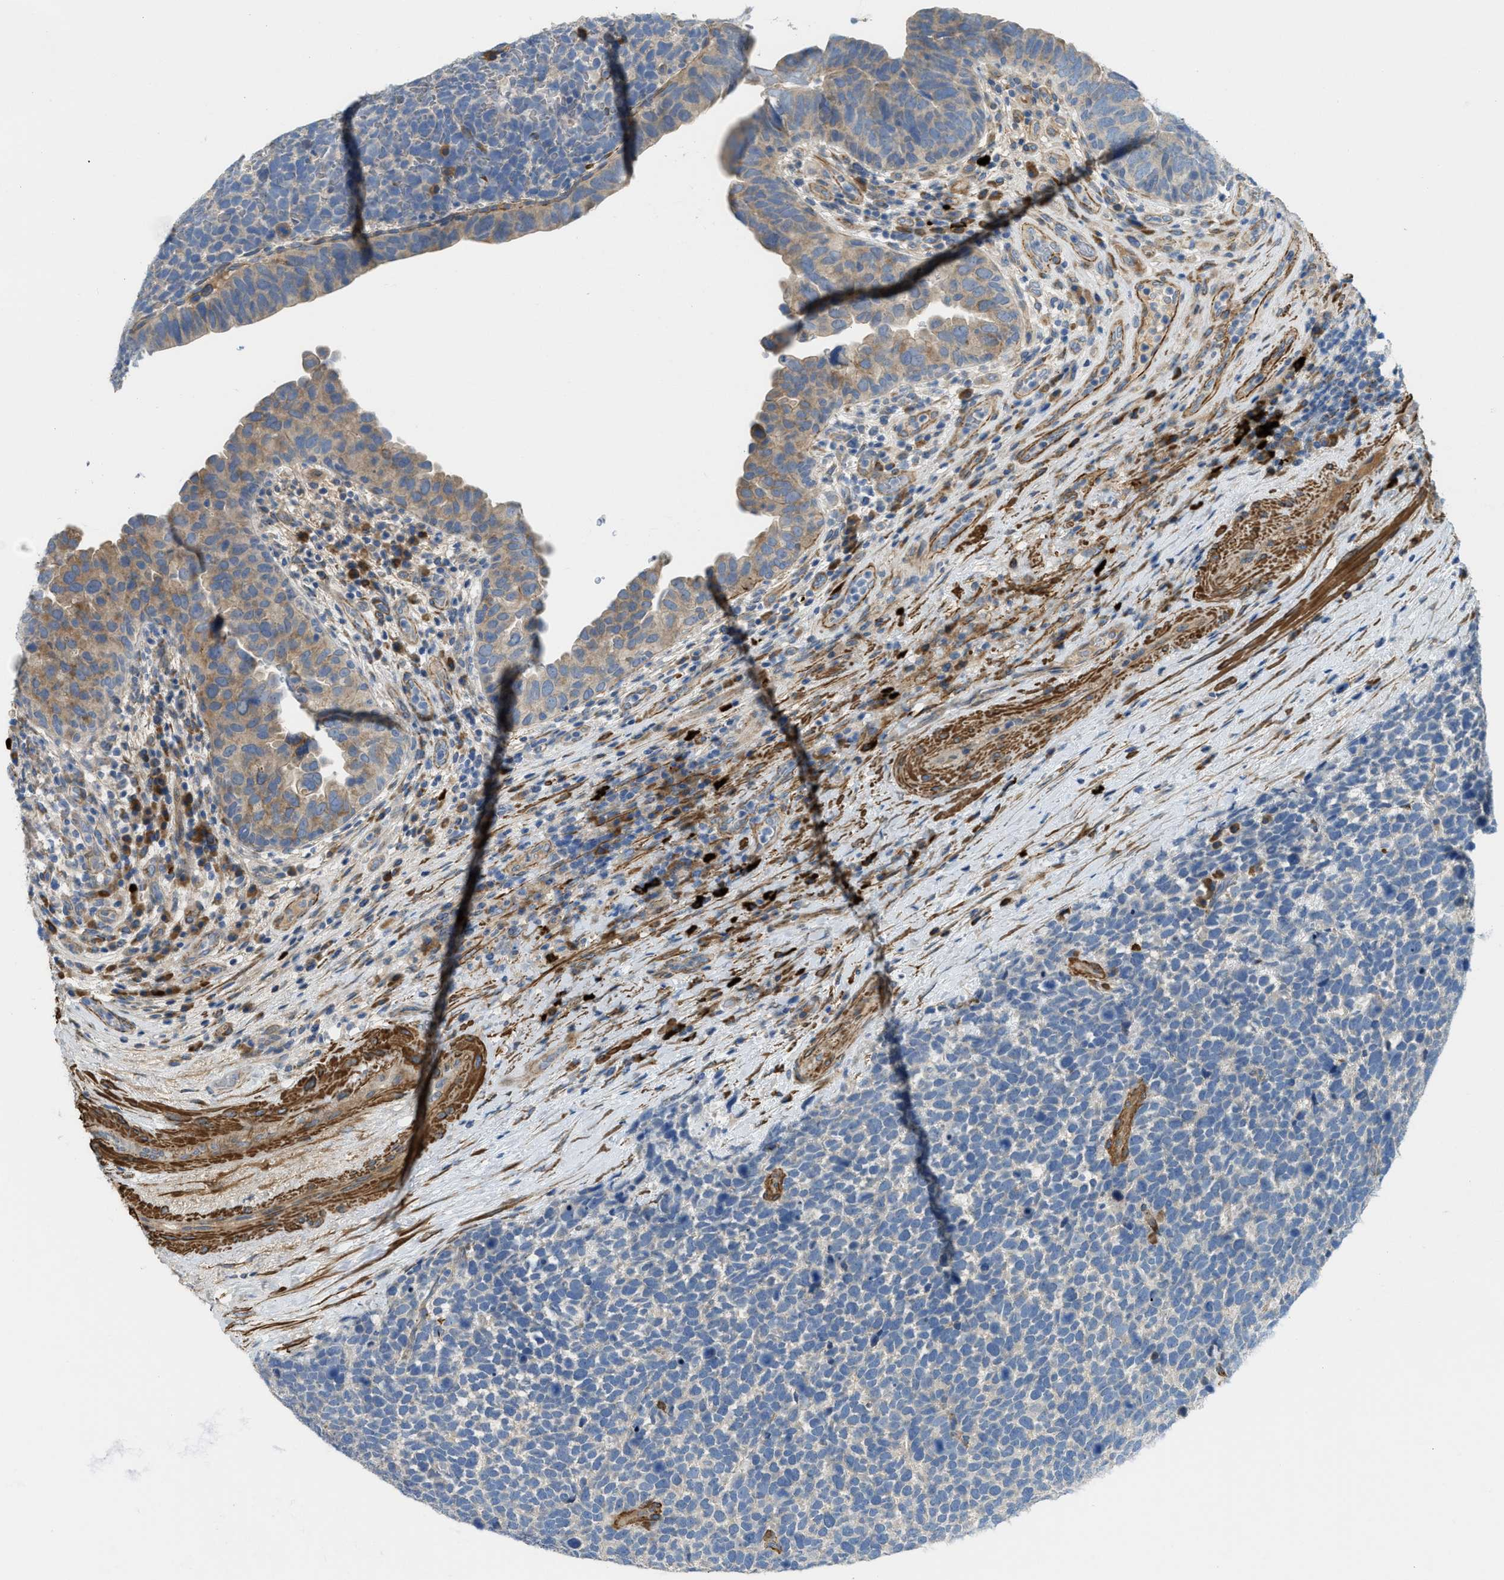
{"staining": {"intensity": "negative", "quantity": "none", "location": "none"}, "tissue": "urothelial cancer", "cell_type": "Tumor cells", "image_type": "cancer", "snomed": [{"axis": "morphology", "description": "Urothelial carcinoma, High grade"}, {"axis": "topography", "description": "Urinary bladder"}], "caption": "Tumor cells are negative for brown protein staining in high-grade urothelial carcinoma. (DAB IHC visualized using brightfield microscopy, high magnification).", "gene": "BMPR1A", "patient": {"sex": "female", "age": 82}}